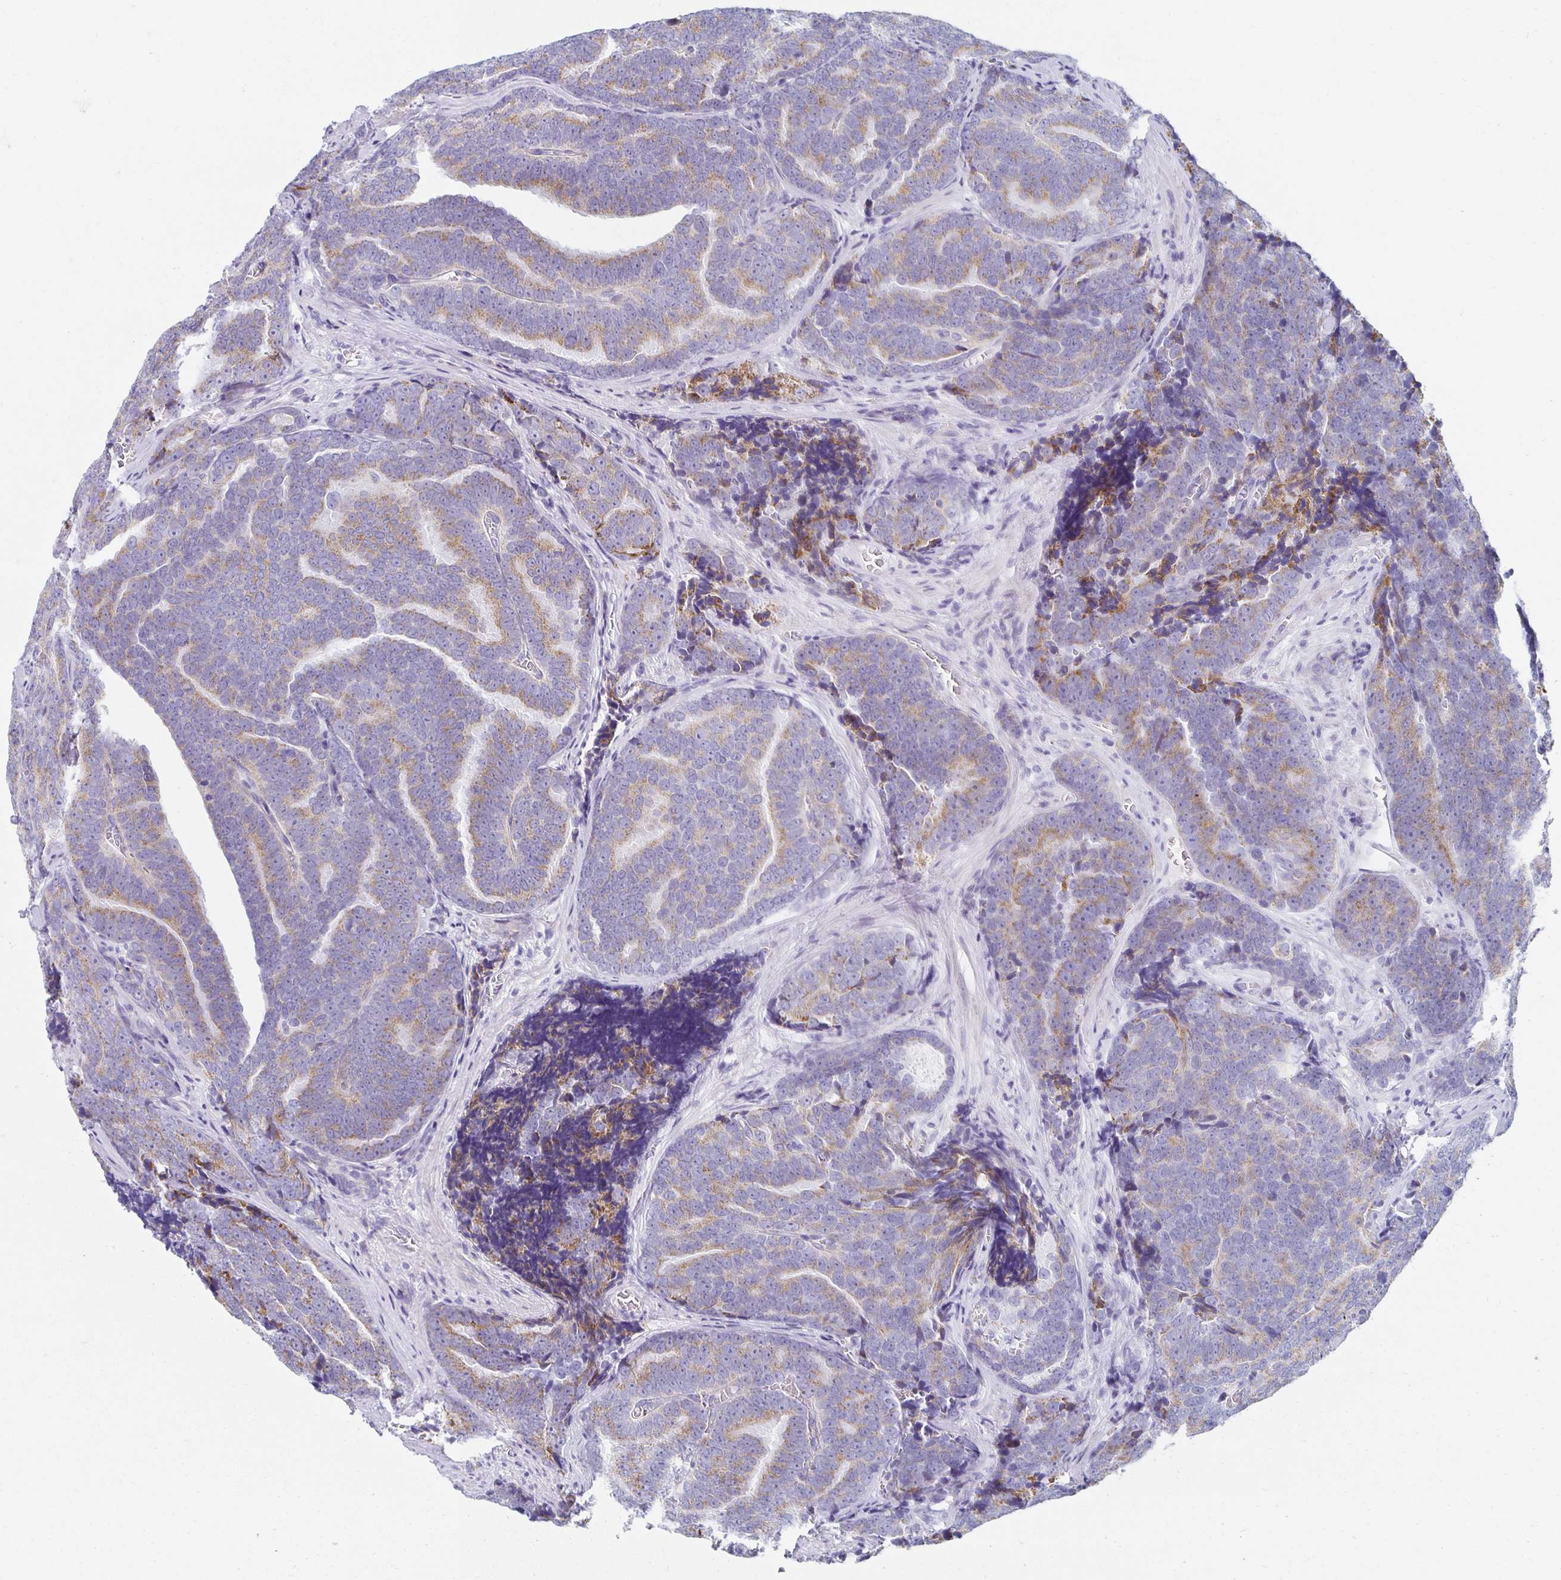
{"staining": {"intensity": "weak", "quantity": "25%-75%", "location": "cytoplasmic/membranous"}, "tissue": "prostate cancer", "cell_type": "Tumor cells", "image_type": "cancer", "snomed": [{"axis": "morphology", "description": "Adenocarcinoma, Low grade"}, {"axis": "topography", "description": "Prostate"}], "caption": "The image reveals staining of adenocarcinoma (low-grade) (prostate), revealing weak cytoplasmic/membranous protein positivity (brown color) within tumor cells. The protein of interest is shown in brown color, while the nuclei are stained blue.", "gene": "TEX44", "patient": {"sex": "male", "age": 62}}